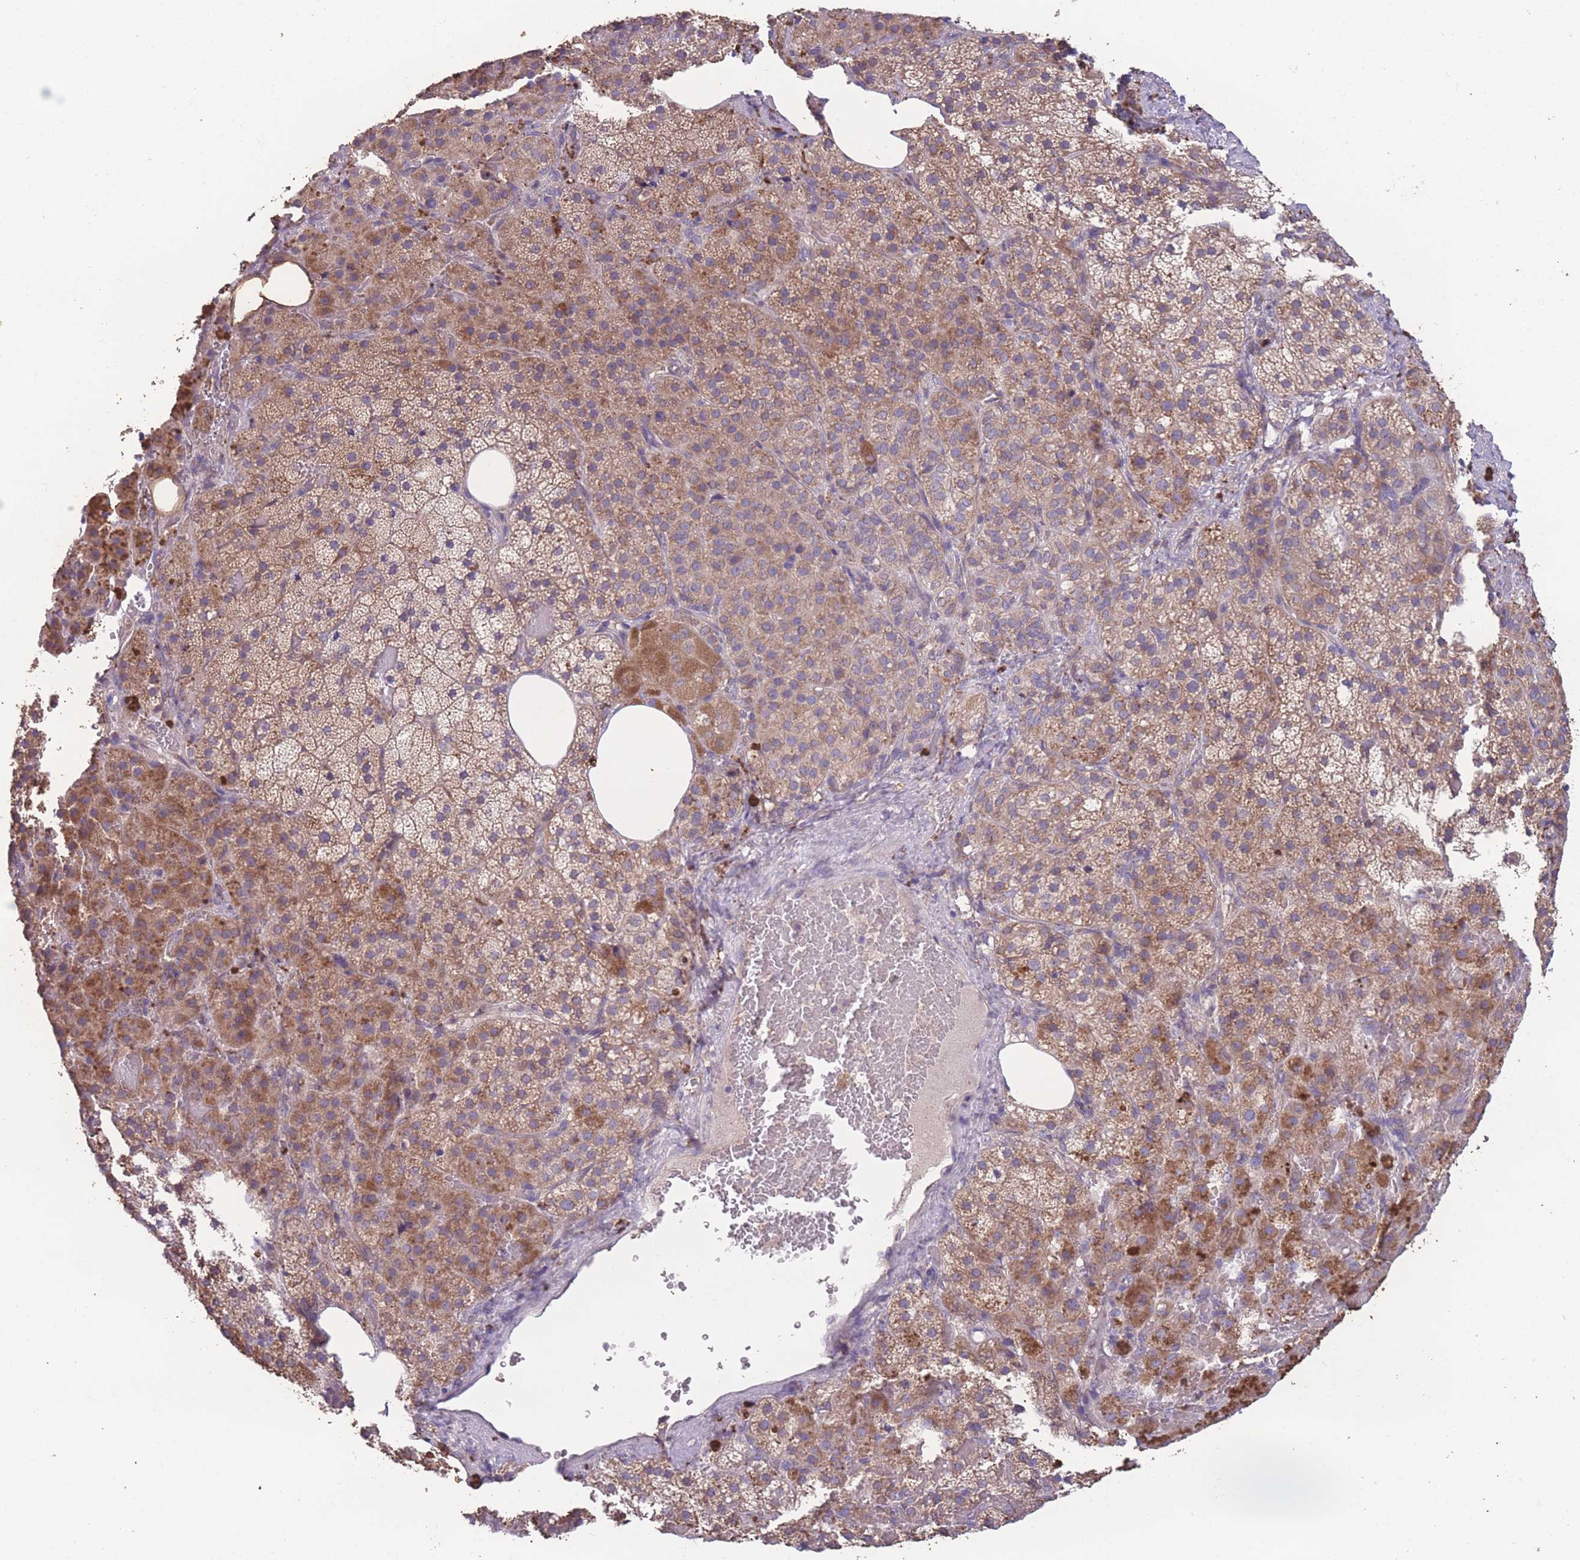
{"staining": {"intensity": "moderate", "quantity": ">75%", "location": "cytoplasmic/membranous"}, "tissue": "adrenal gland", "cell_type": "Glandular cells", "image_type": "normal", "snomed": [{"axis": "morphology", "description": "Normal tissue, NOS"}, {"axis": "topography", "description": "Adrenal gland"}], "caption": "The immunohistochemical stain labels moderate cytoplasmic/membranous staining in glandular cells of unremarkable adrenal gland.", "gene": "STIM2", "patient": {"sex": "female", "age": 59}}